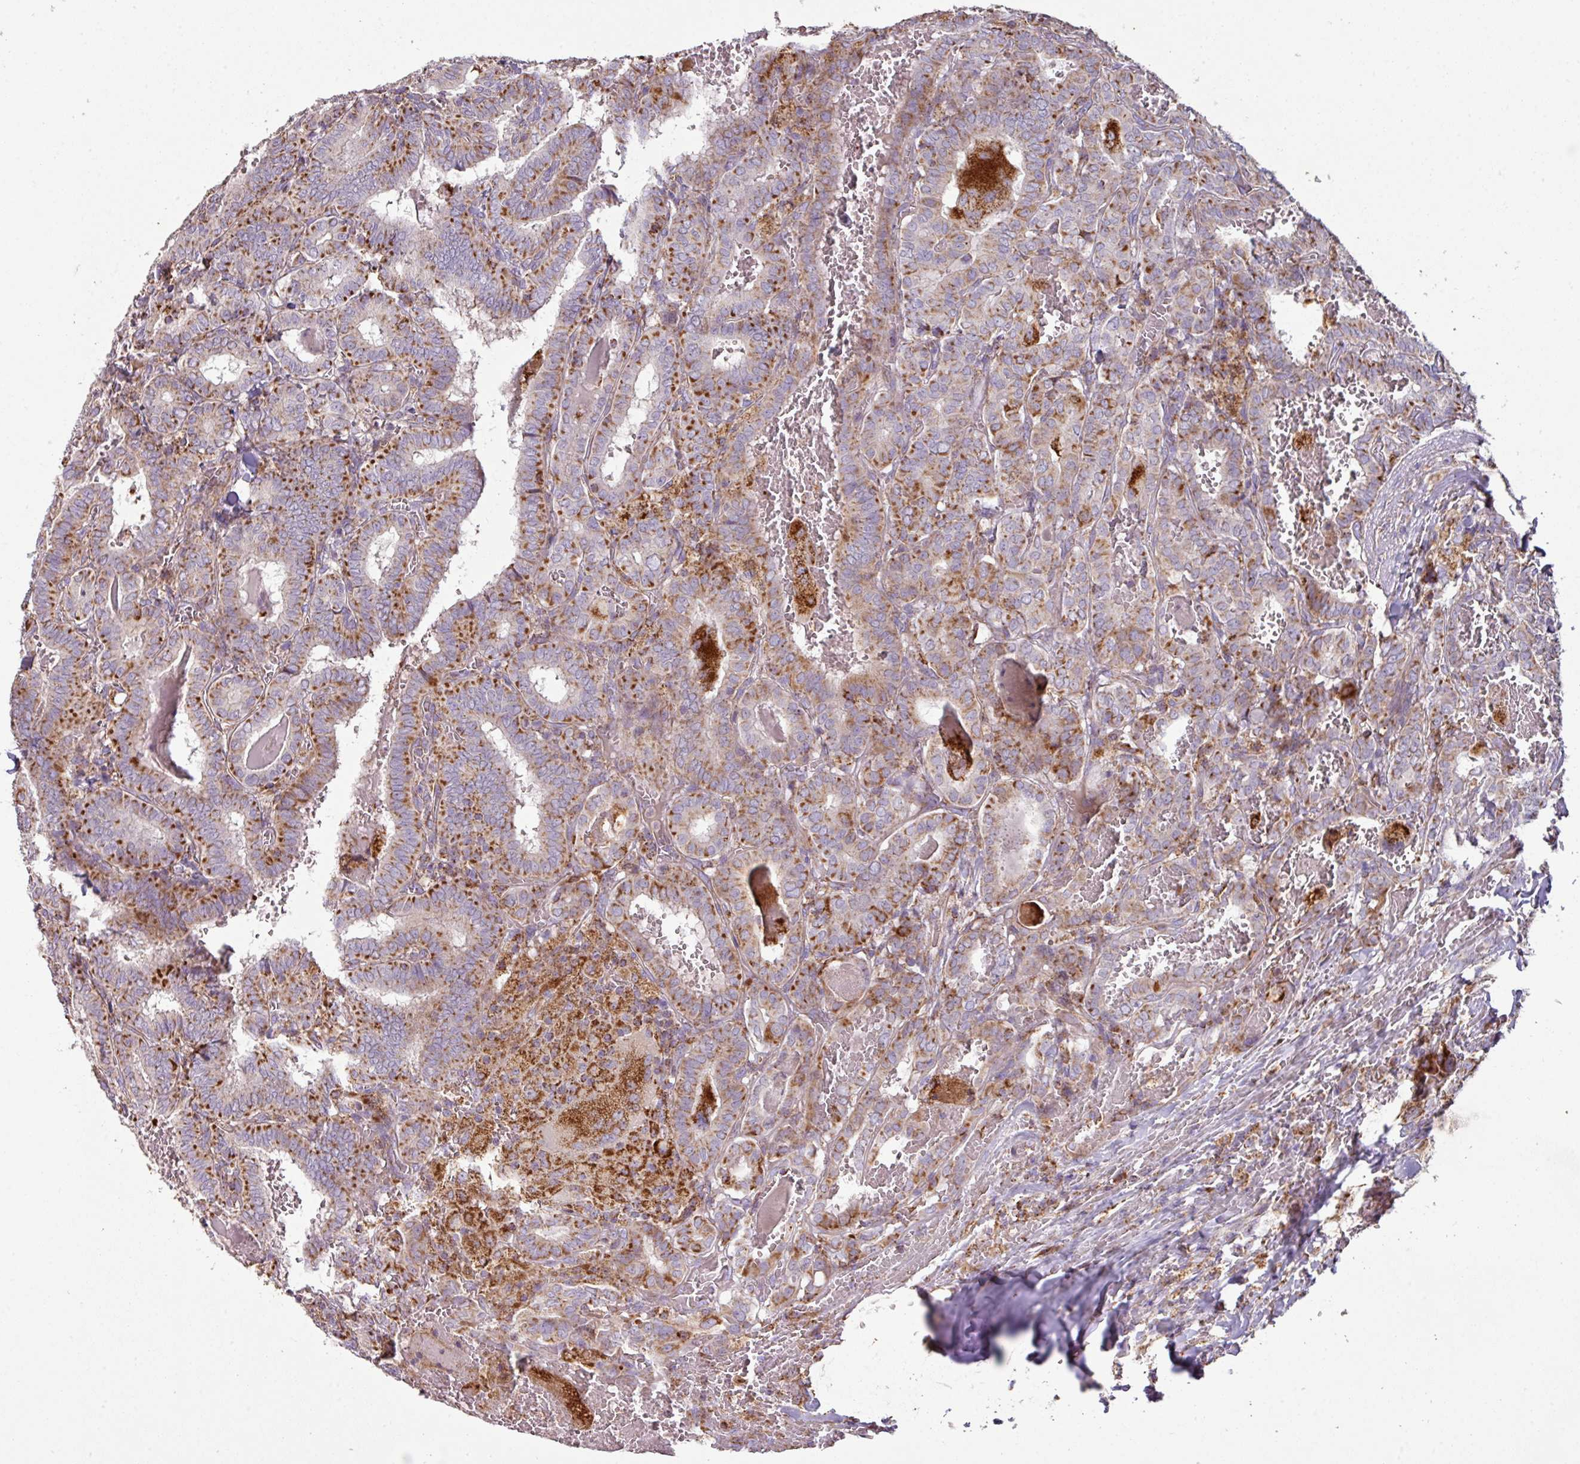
{"staining": {"intensity": "strong", "quantity": "25%-75%", "location": "cytoplasmic/membranous"}, "tissue": "thyroid cancer", "cell_type": "Tumor cells", "image_type": "cancer", "snomed": [{"axis": "morphology", "description": "Papillary adenocarcinoma, NOS"}, {"axis": "topography", "description": "Thyroid gland"}], "caption": "About 25%-75% of tumor cells in thyroid papillary adenocarcinoma demonstrate strong cytoplasmic/membranous protein expression as visualized by brown immunohistochemical staining.", "gene": "SQOR", "patient": {"sex": "female", "age": 72}}